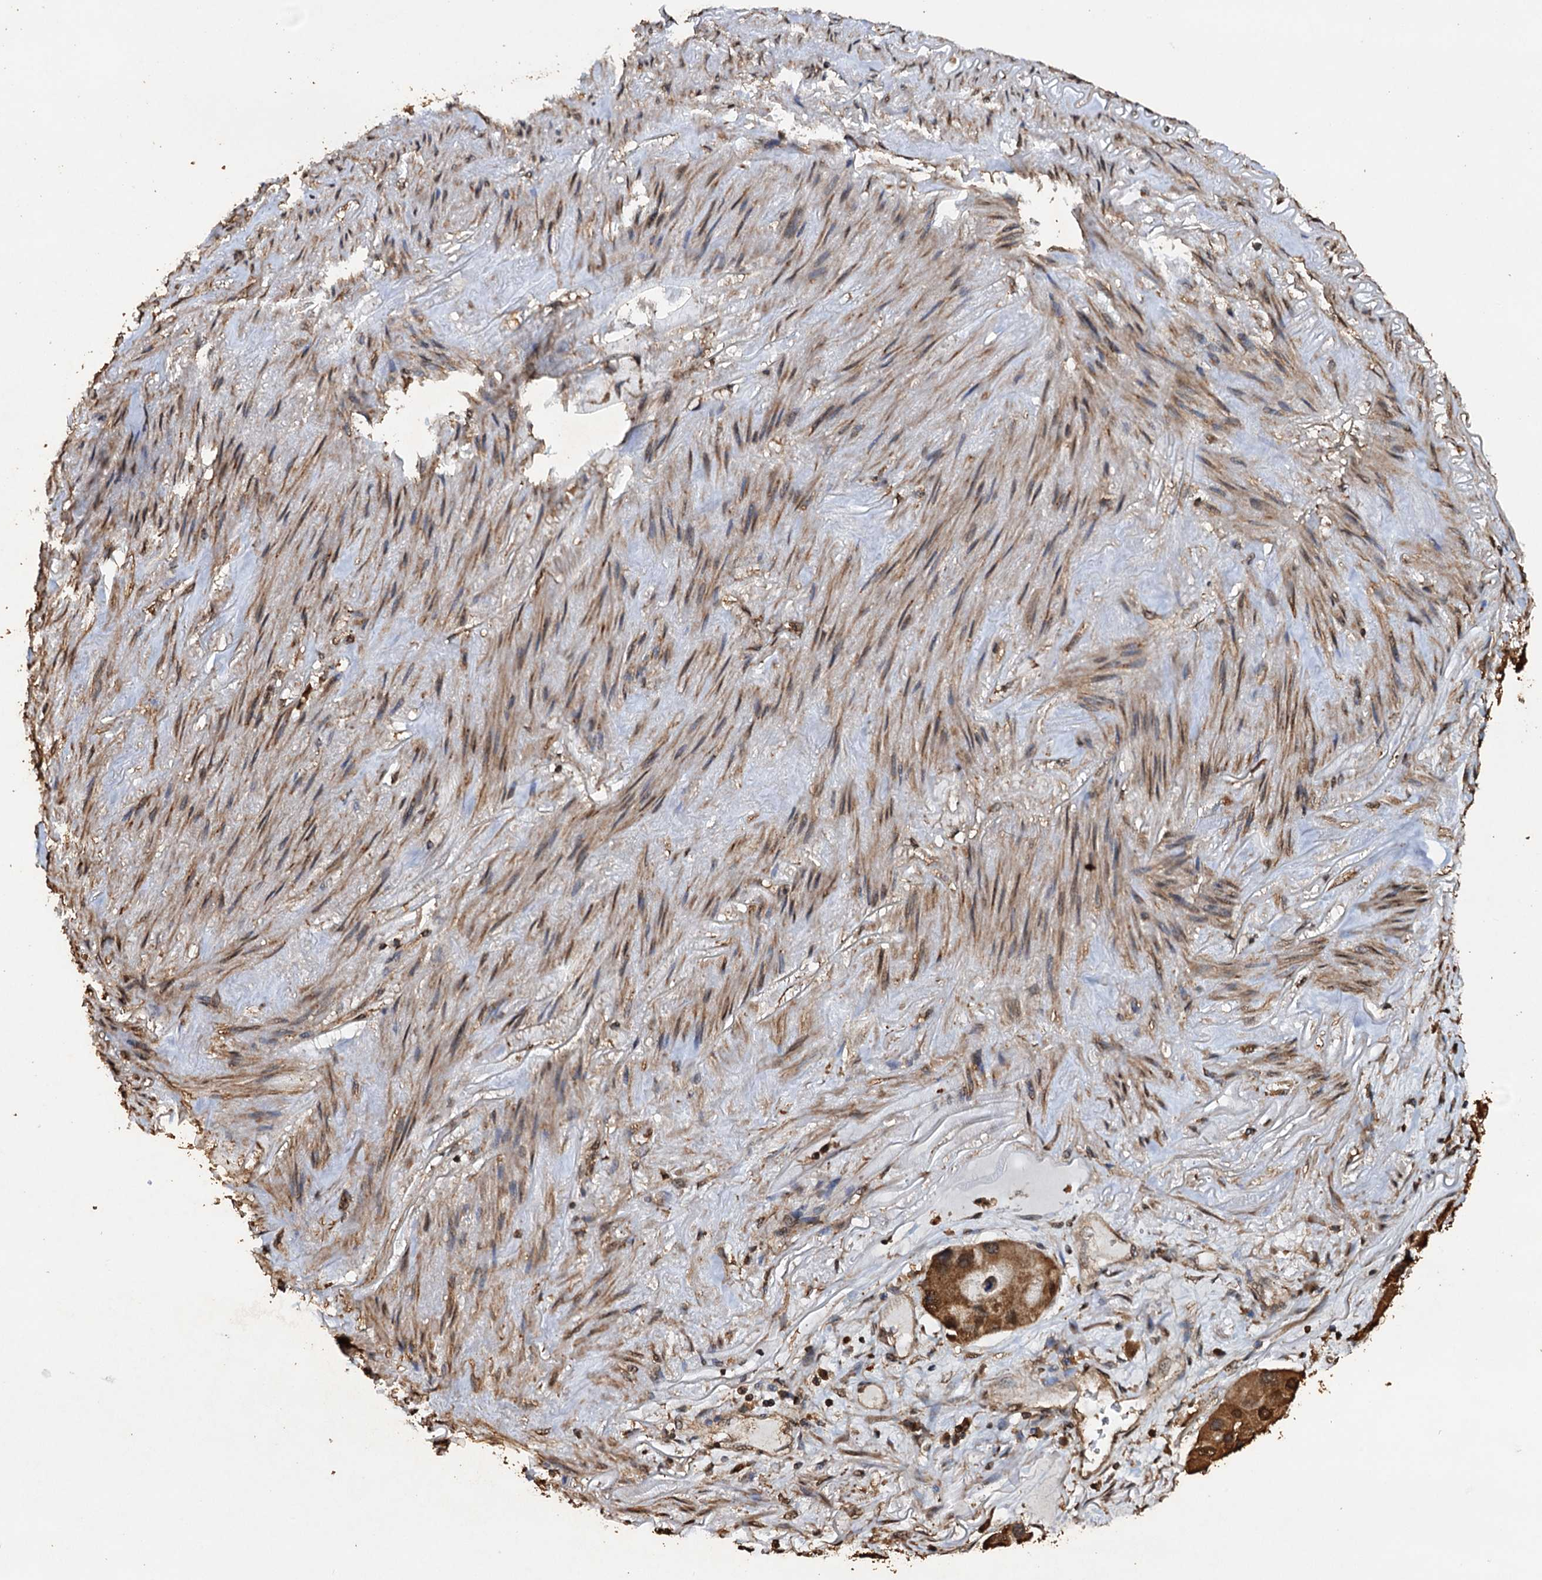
{"staining": {"intensity": "moderate", "quantity": ">75%", "location": "cytoplasmic/membranous"}, "tissue": "lung cancer", "cell_type": "Tumor cells", "image_type": "cancer", "snomed": [{"axis": "morphology", "description": "Adenocarcinoma, NOS"}, {"axis": "topography", "description": "Lung"}], "caption": "Lung cancer stained for a protein exhibits moderate cytoplasmic/membranous positivity in tumor cells. Immunohistochemistry stains the protein of interest in brown and the nuclei are stained blue.", "gene": "PSMD9", "patient": {"sex": "female", "age": 54}}